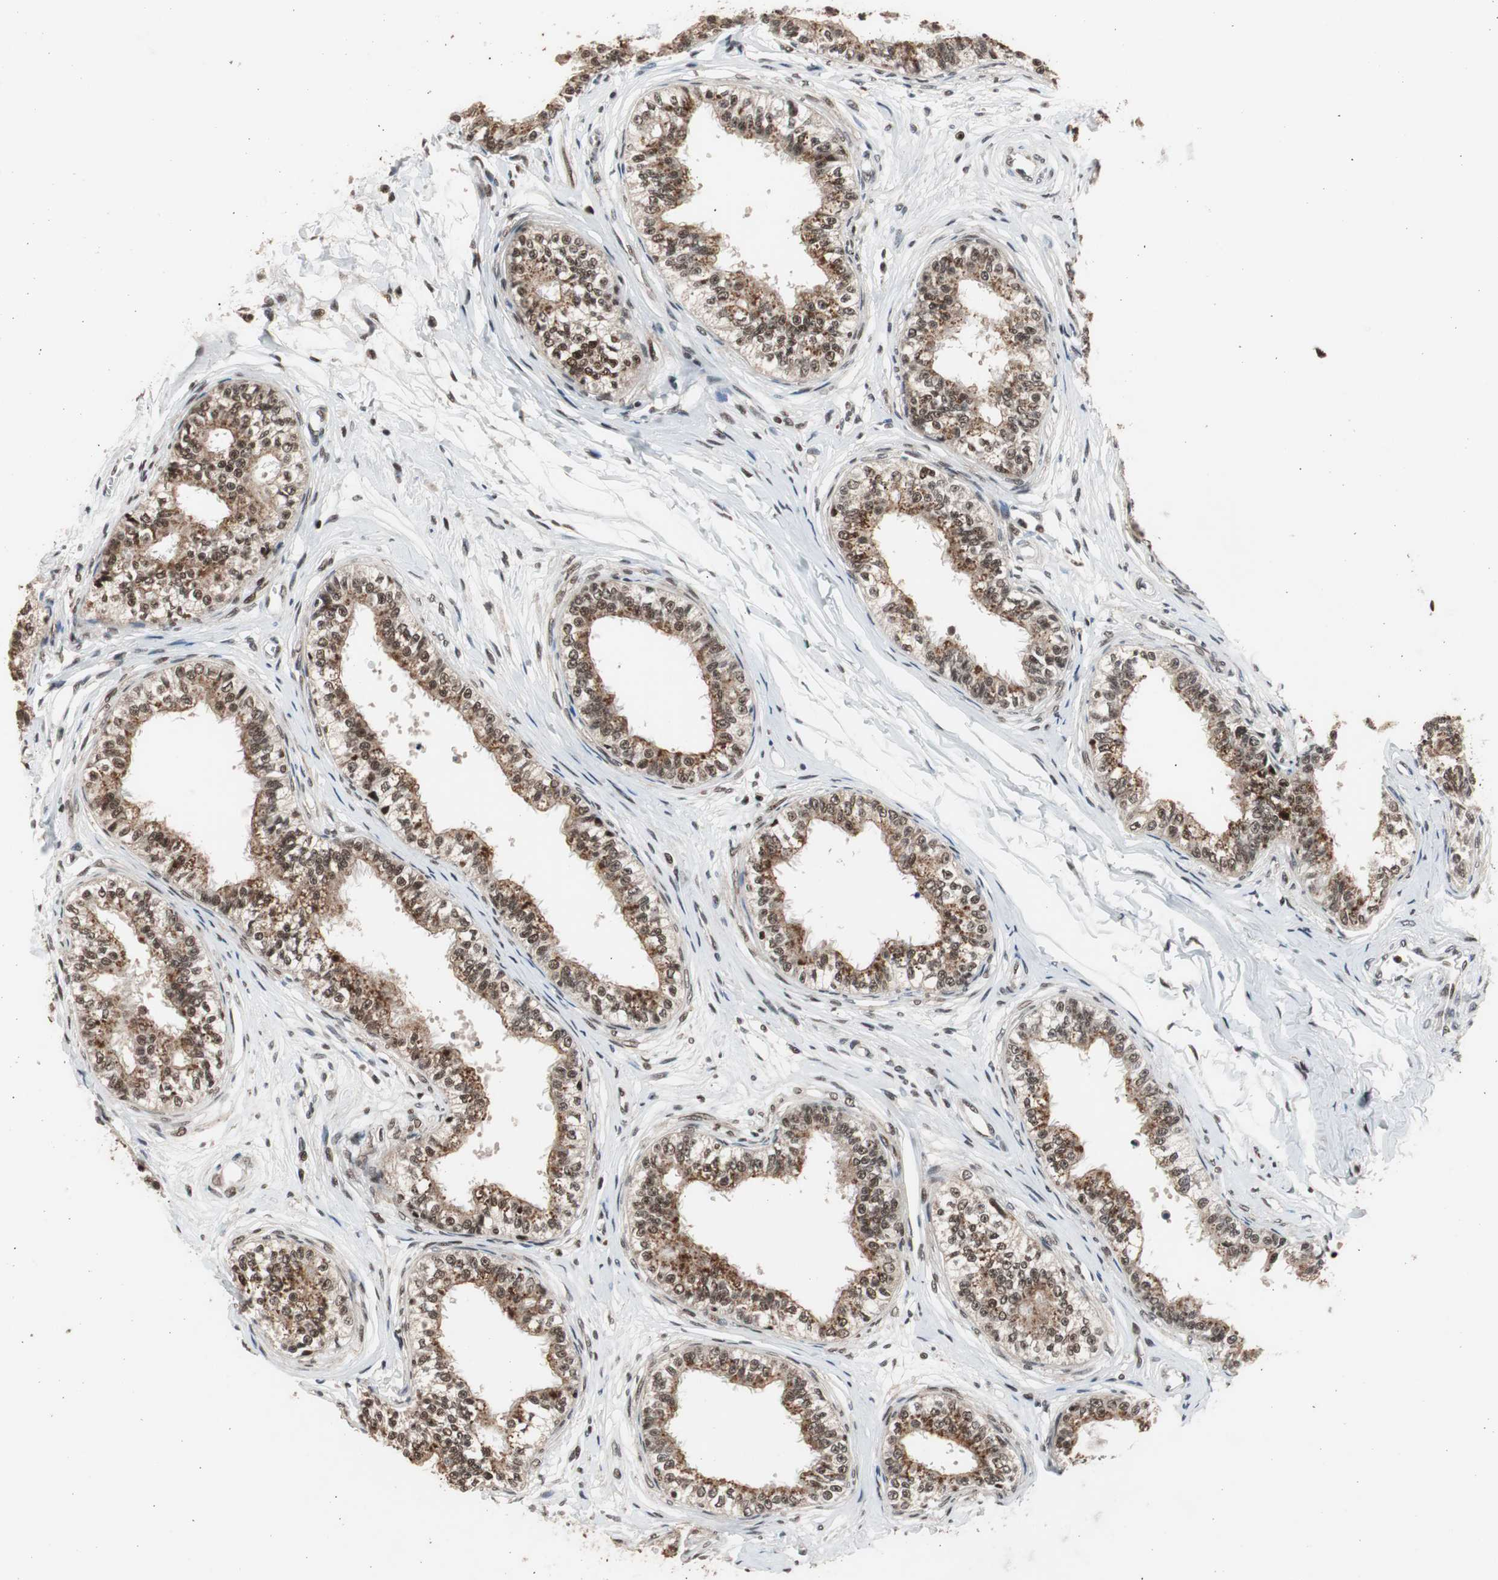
{"staining": {"intensity": "strong", "quantity": ">75%", "location": "cytoplasmic/membranous,nuclear"}, "tissue": "epididymis", "cell_type": "Glandular cells", "image_type": "normal", "snomed": [{"axis": "morphology", "description": "Normal tissue, NOS"}, {"axis": "morphology", "description": "Adenocarcinoma, metastatic, NOS"}, {"axis": "topography", "description": "Testis"}, {"axis": "topography", "description": "Epididymis"}], "caption": "A high amount of strong cytoplasmic/membranous,nuclear expression is seen in approximately >75% of glandular cells in benign epididymis. Using DAB (3,3'-diaminobenzidine) (brown) and hematoxylin (blue) stains, captured at high magnification using brightfield microscopy.", "gene": "RPA1", "patient": {"sex": "male", "age": 26}}